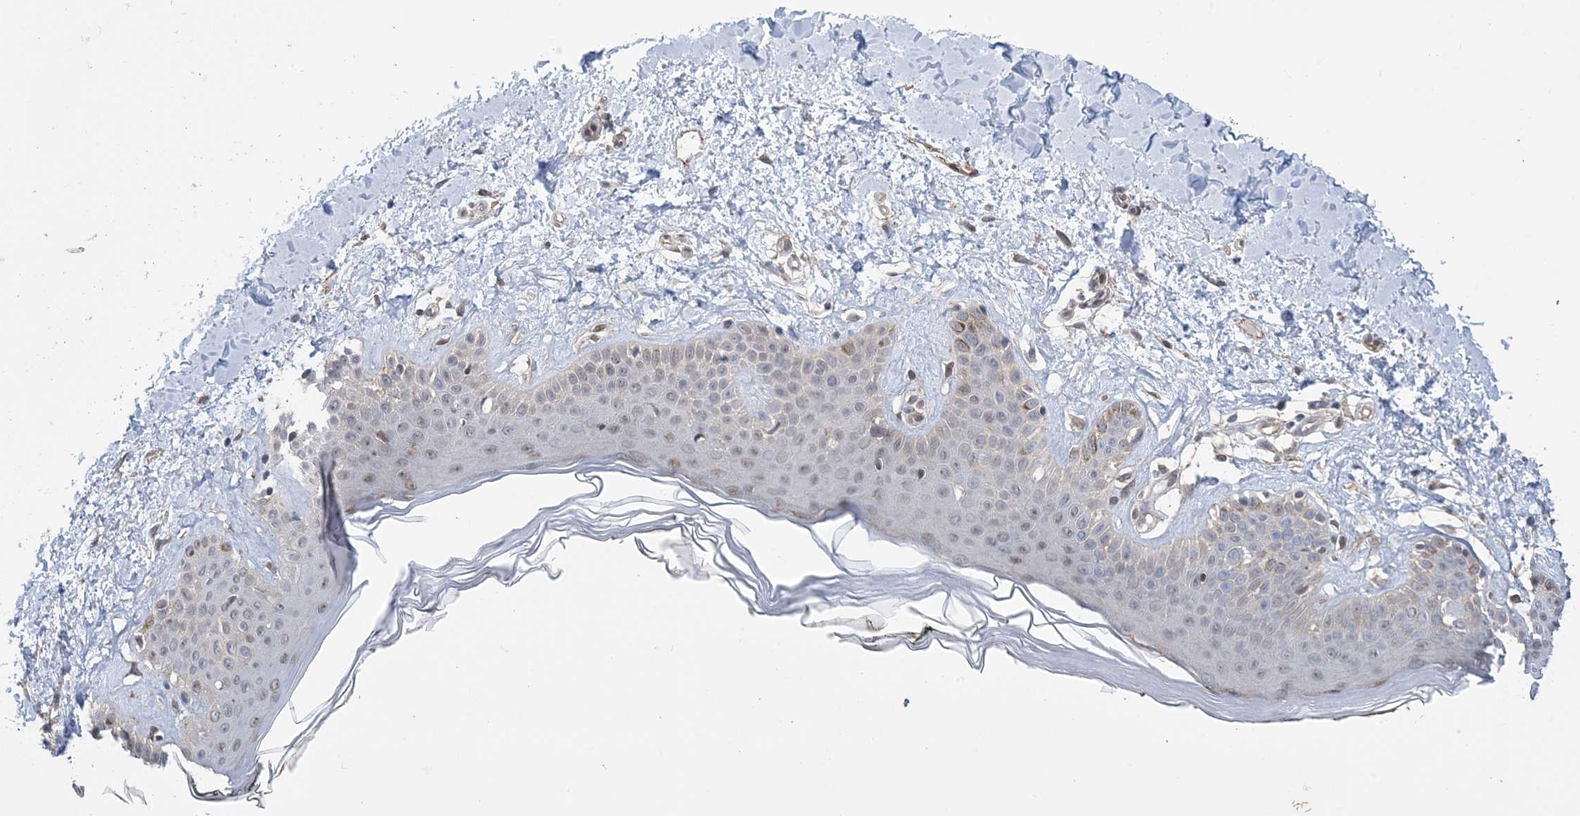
{"staining": {"intensity": "negative", "quantity": "none", "location": "none"}, "tissue": "skin", "cell_type": "Fibroblasts", "image_type": "normal", "snomed": [{"axis": "morphology", "description": "Normal tissue, NOS"}, {"axis": "topography", "description": "Skin"}], "caption": "An image of human skin is negative for staining in fibroblasts.", "gene": "ZNF8", "patient": {"sex": "female", "age": 64}}